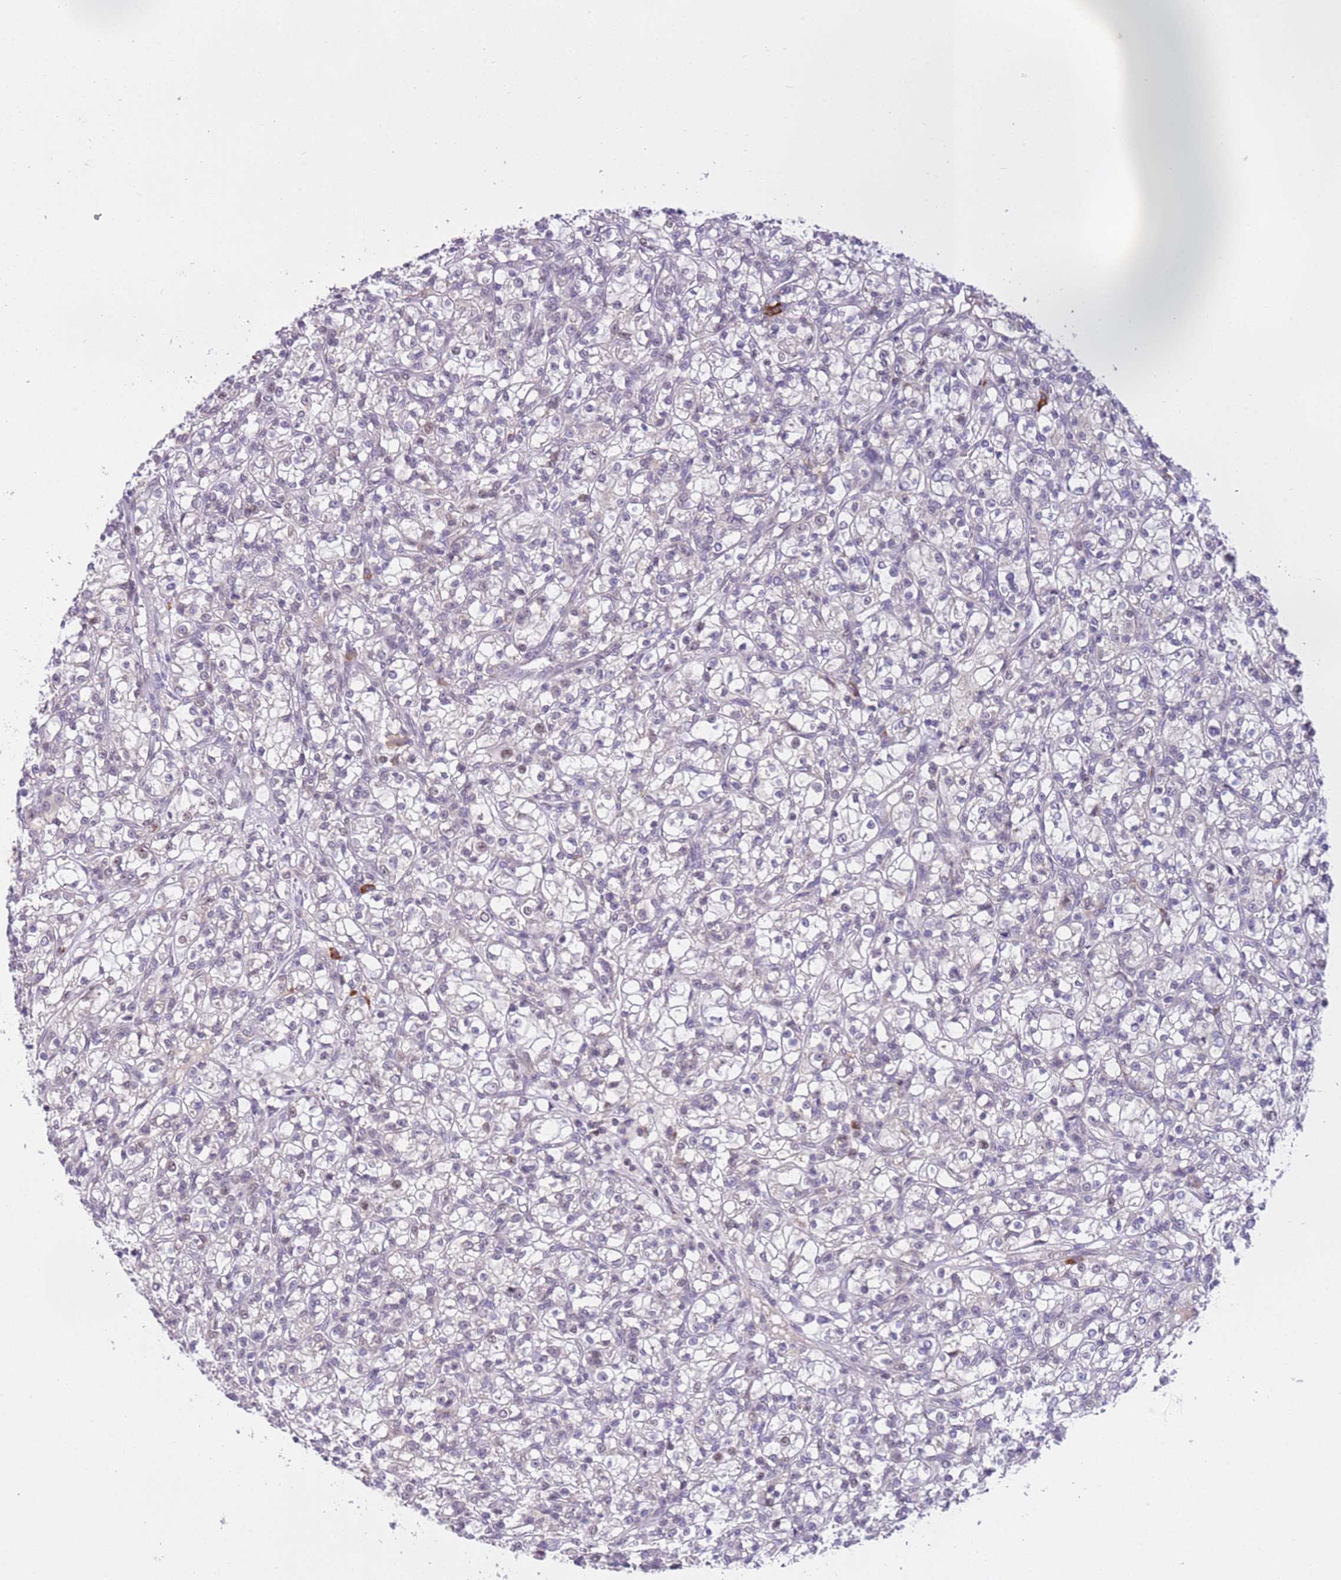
{"staining": {"intensity": "negative", "quantity": "none", "location": "none"}, "tissue": "renal cancer", "cell_type": "Tumor cells", "image_type": "cancer", "snomed": [{"axis": "morphology", "description": "Adenocarcinoma, NOS"}, {"axis": "topography", "description": "Kidney"}], "caption": "A high-resolution image shows immunohistochemistry (IHC) staining of adenocarcinoma (renal), which demonstrates no significant expression in tumor cells.", "gene": "MAGEF1", "patient": {"sex": "female", "age": 59}}